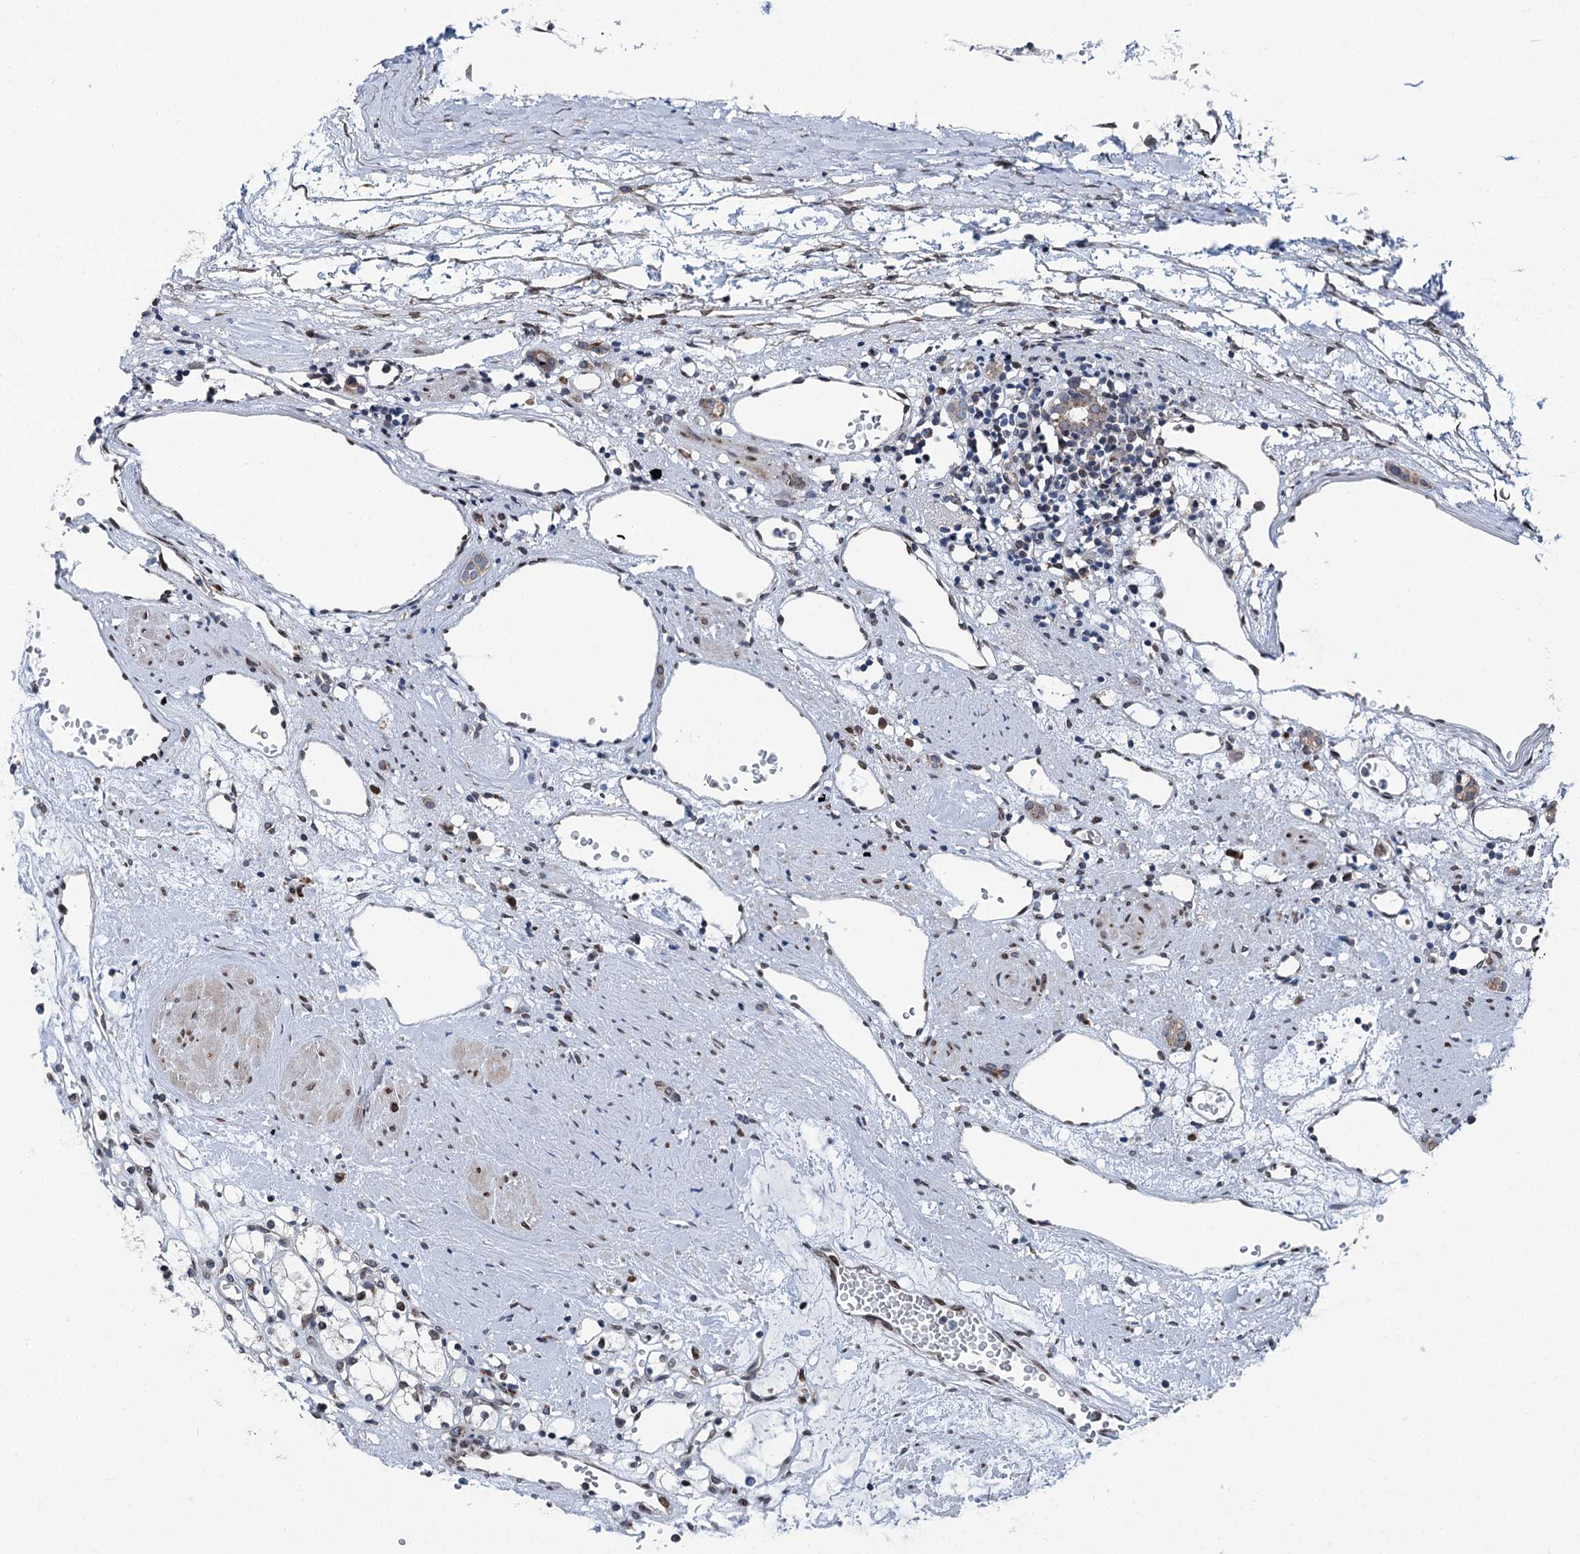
{"staining": {"intensity": "negative", "quantity": "none", "location": "none"}, "tissue": "renal cancer", "cell_type": "Tumor cells", "image_type": "cancer", "snomed": [{"axis": "morphology", "description": "Adenocarcinoma, NOS"}, {"axis": "topography", "description": "Kidney"}], "caption": "Histopathology image shows no protein staining in tumor cells of renal adenocarcinoma tissue.", "gene": "MRPL14", "patient": {"sex": "female", "age": 59}}